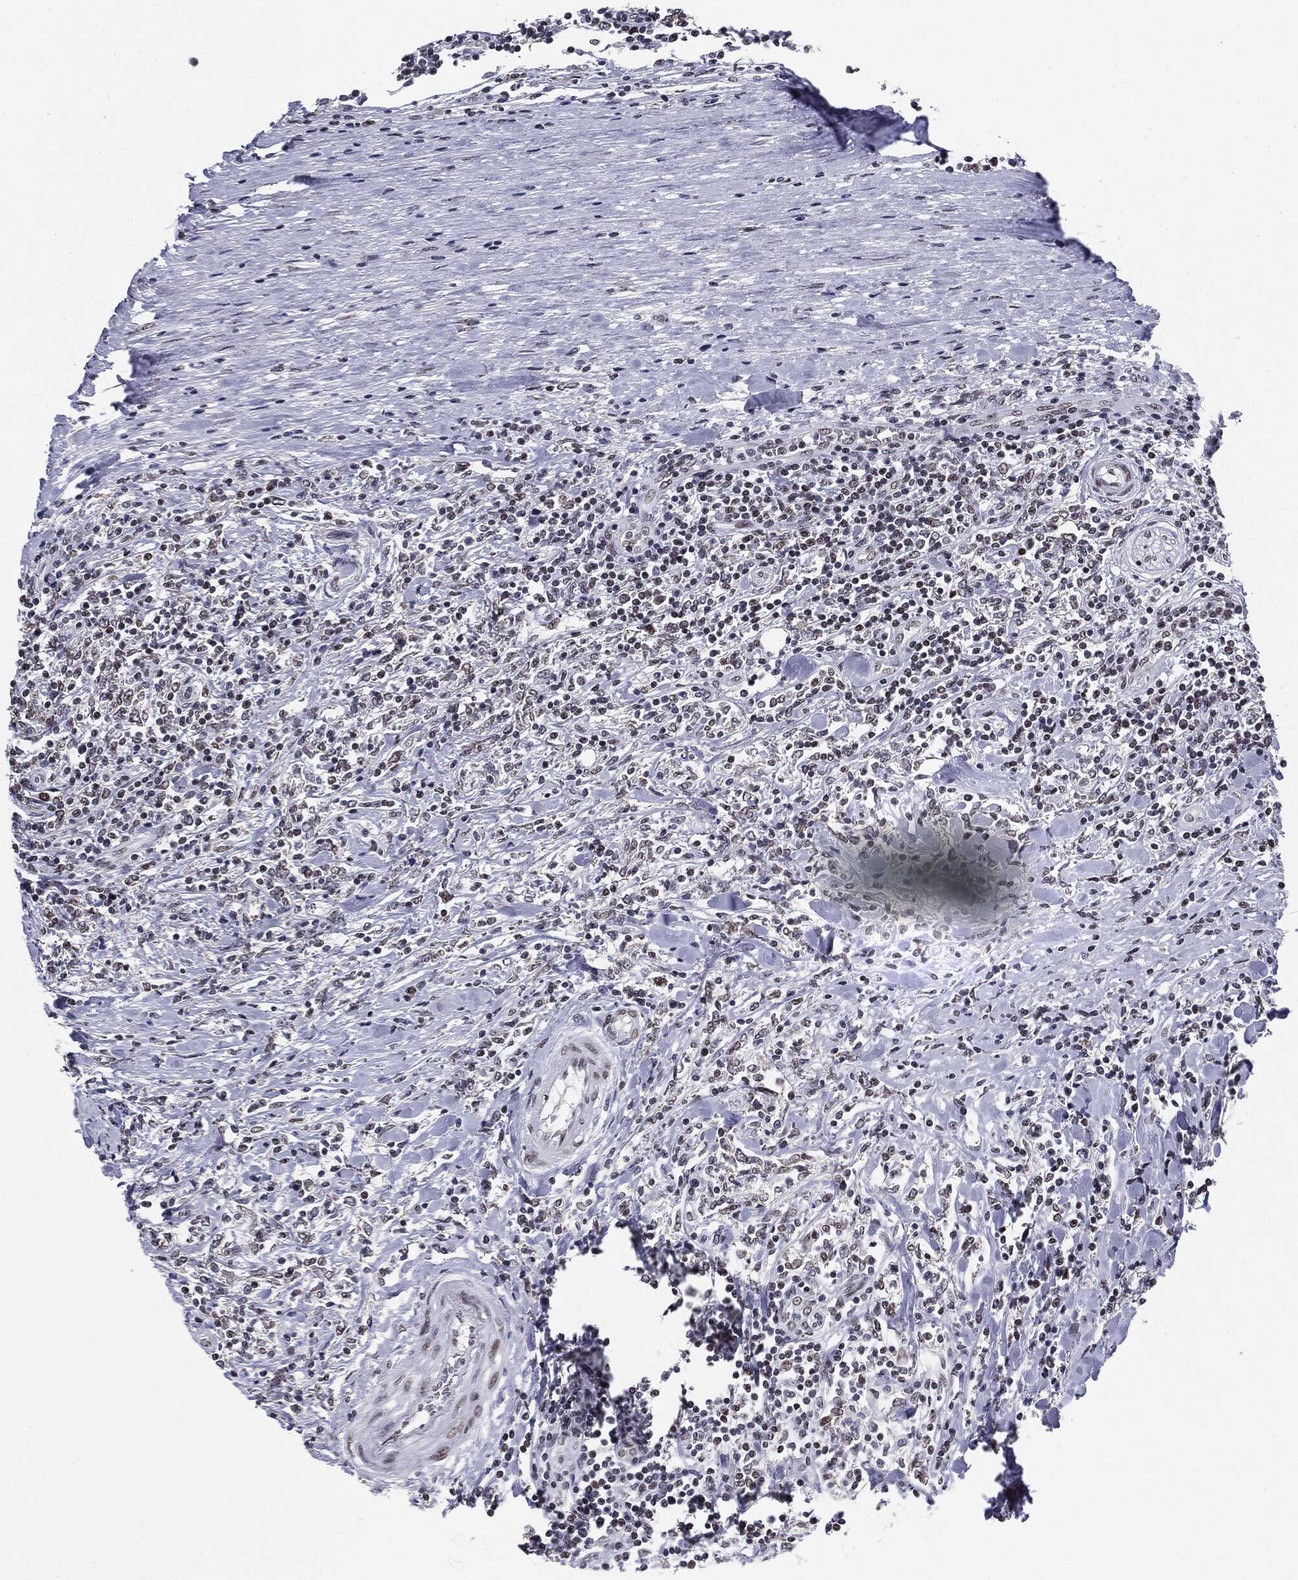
{"staining": {"intensity": "negative", "quantity": "none", "location": "none"}, "tissue": "lymphoma", "cell_type": "Tumor cells", "image_type": "cancer", "snomed": [{"axis": "morphology", "description": "Malignant lymphoma, non-Hodgkin's type, High grade"}, {"axis": "topography", "description": "Lymph node"}], "caption": "A high-resolution histopathology image shows immunohistochemistry (IHC) staining of high-grade malignant lymphoma, non-Hodgkin's type, which shows no significant positivity in tumor cells.", "gene": "MDC1", "patient": {"sex": "female", "age": 84}}